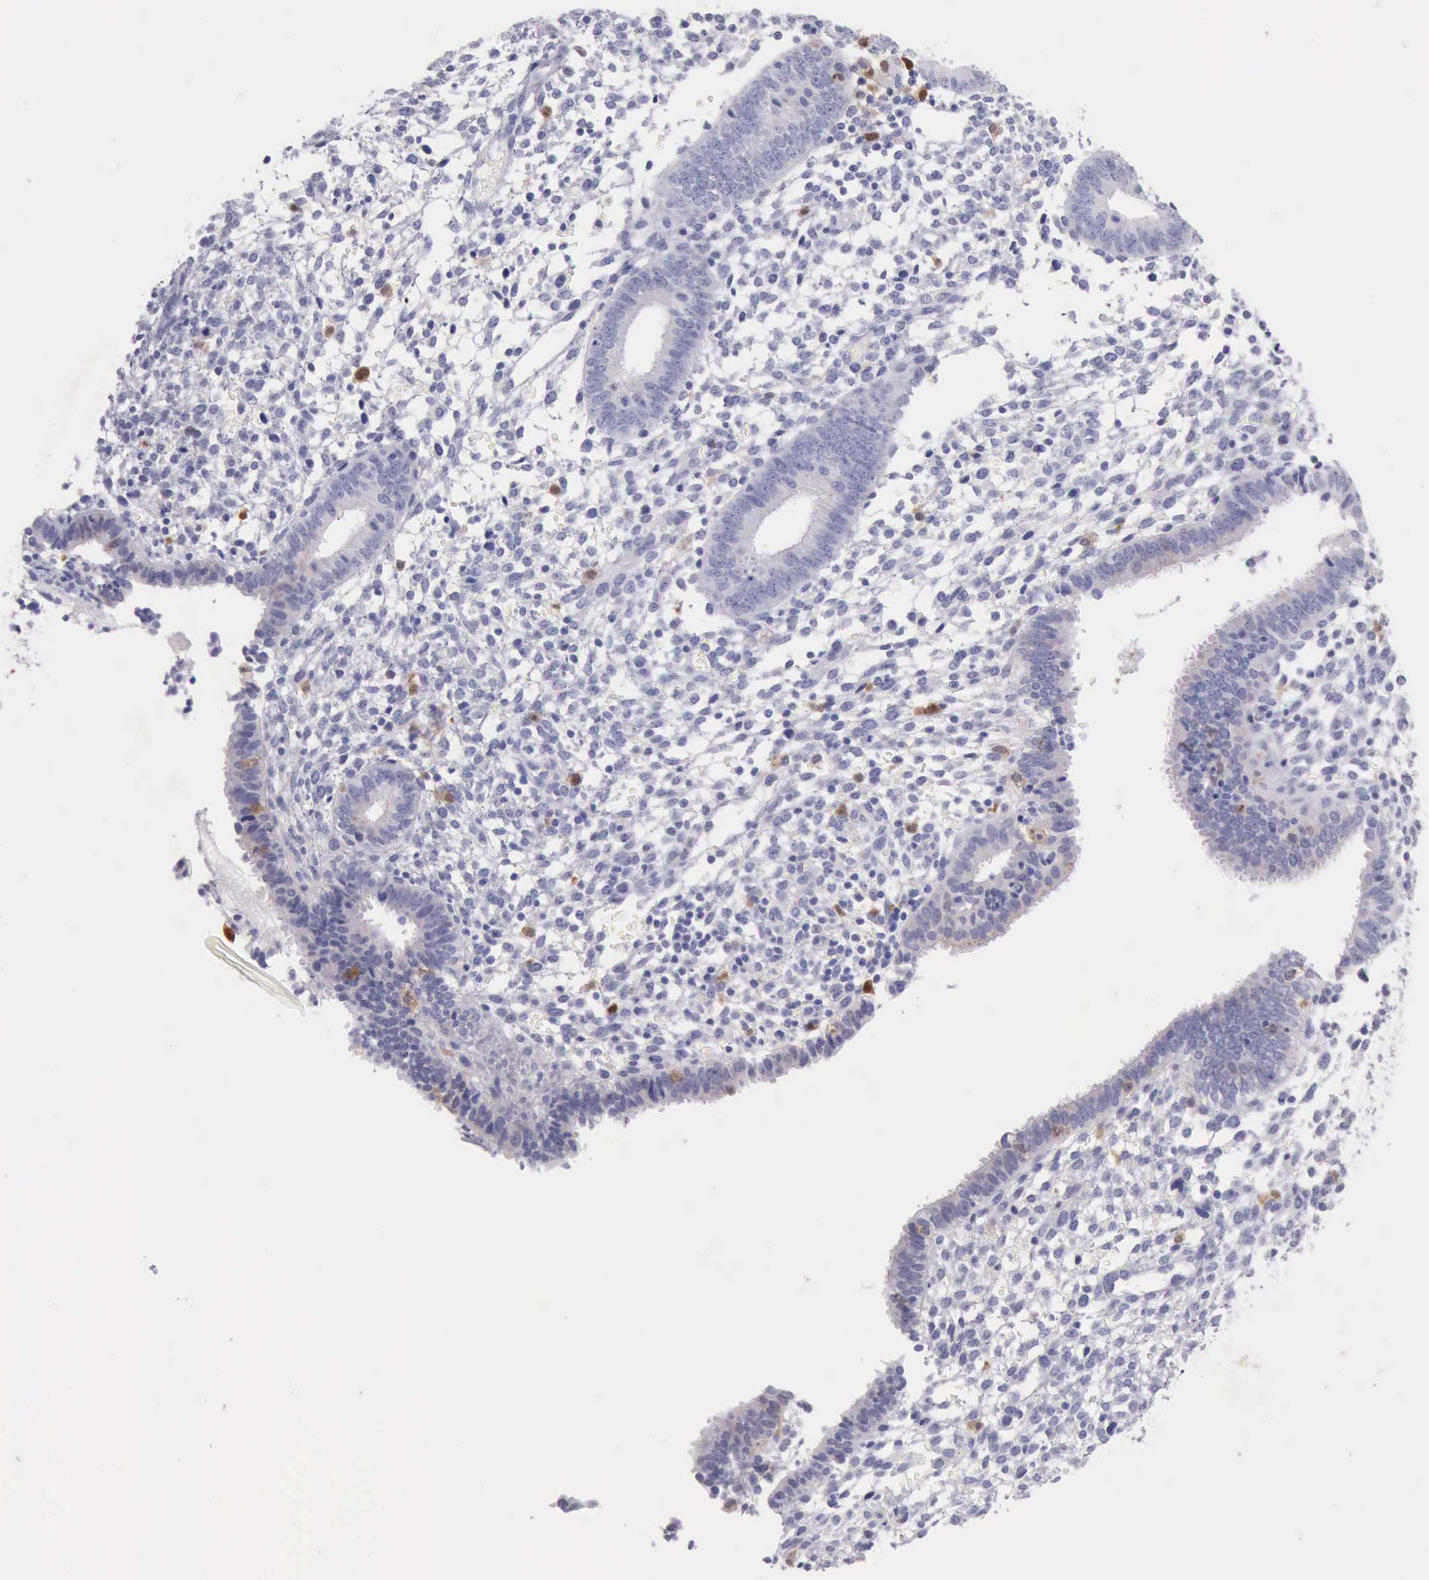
{"staining": {"intensity": "negative", "quantity": "none", "location": "none"}, "tissue": "endometrium", "cell_type": "Cells in endometrial stroma", "image_type": "normal", "snomed": [{"axis": "morphology", "description": "Normal tissue, NOS"}, {"axis": "topography", "description": "Endometrium"}], "caption": "An immunohistochemistry histopathology image of benign endometrium is shown. There is no staining in cells in endometrial stroma of endometrium.", "gene": "CSTA", "patient": {"sex": "female", "age": 35}}